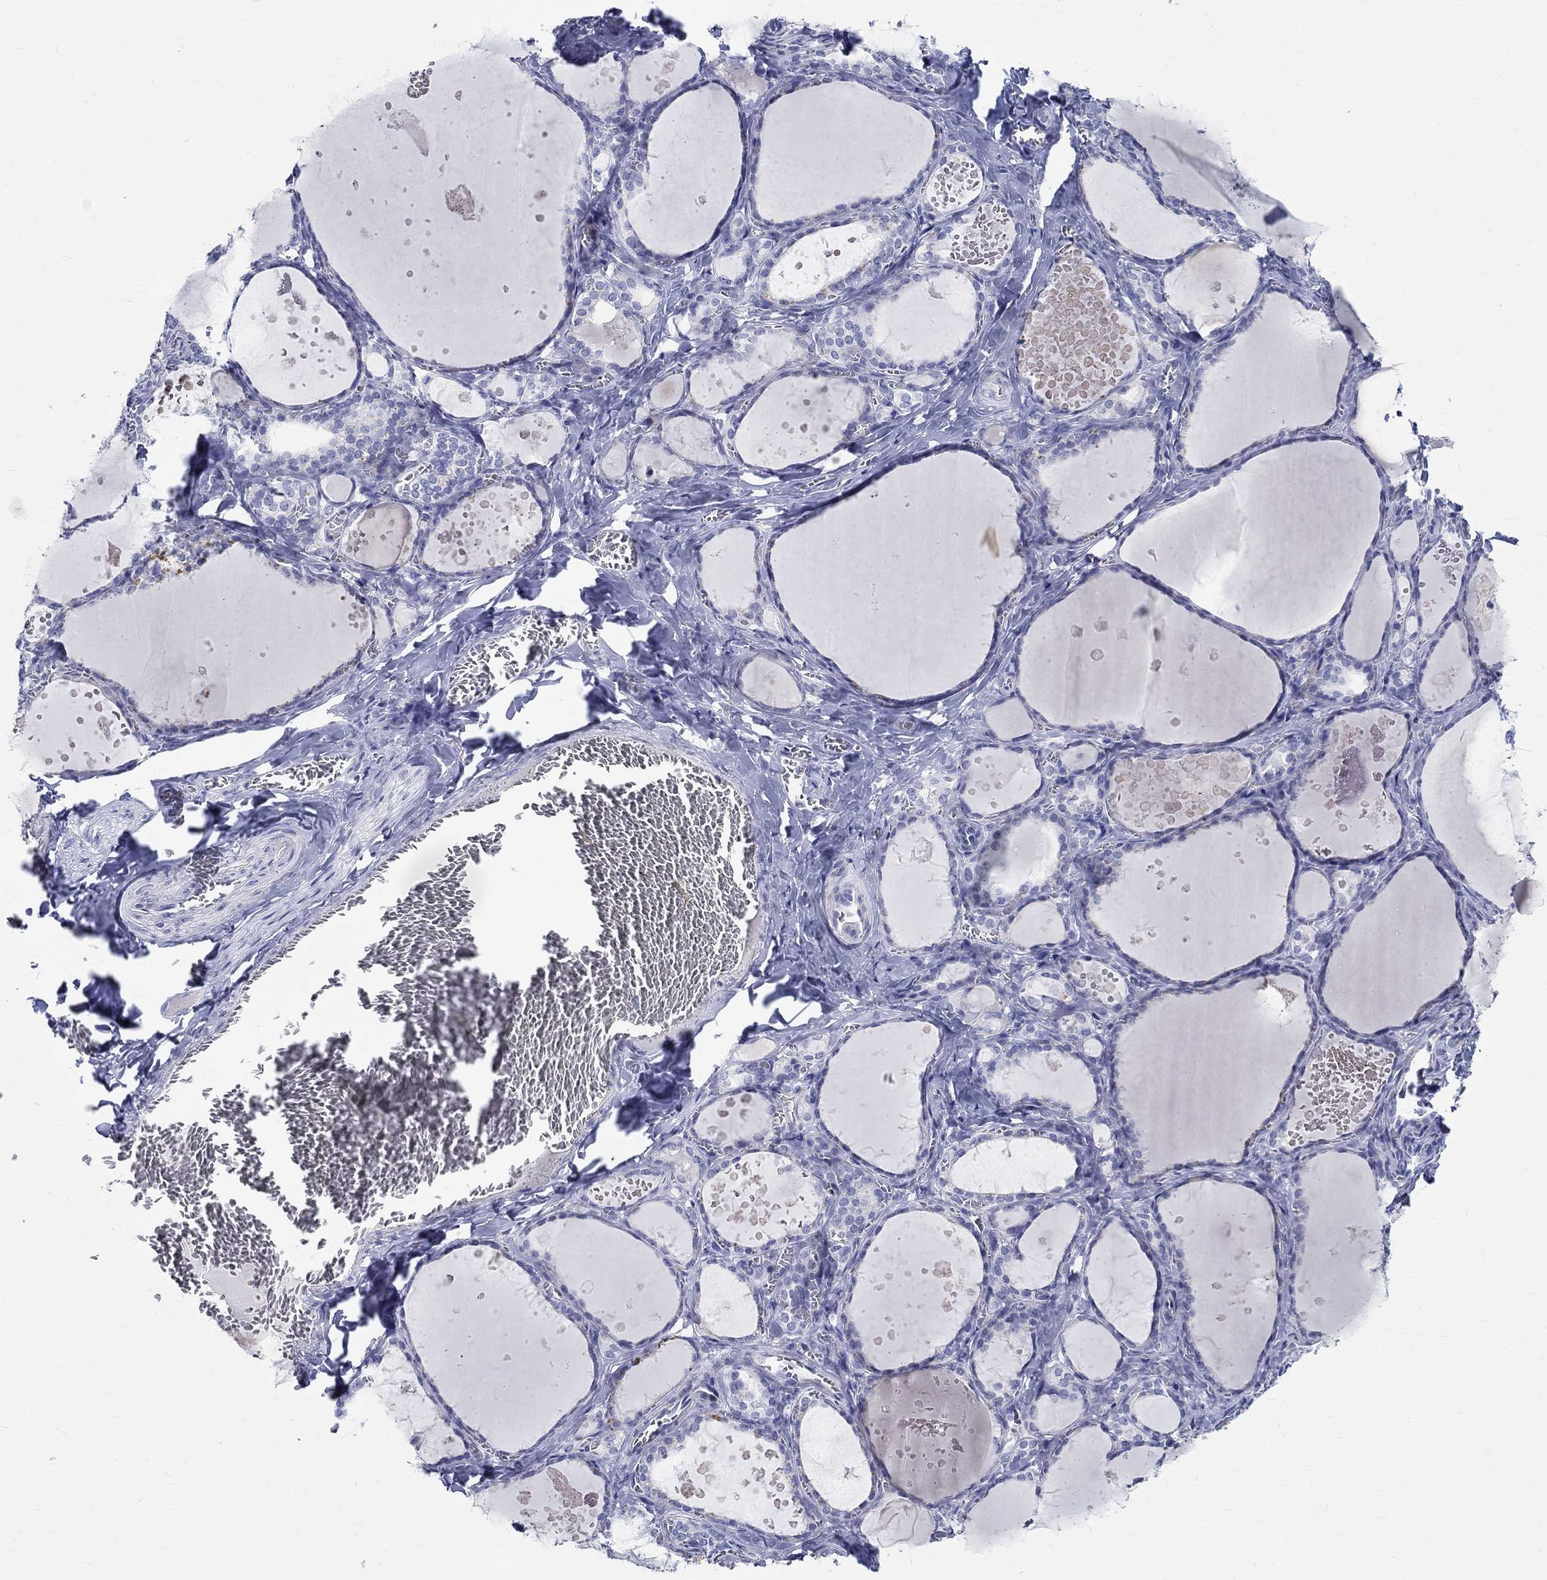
{"staining": {"intensity": "negative", "quantity": "none", "location": "none"}, "tissue": "thyroid gland", "cell_type": "Glandular cells", "image_type": "normal", "snomed": [{"axis": "morphology", "description": "Normal tissue, NOS"}, {"axis": "topography", "description": "Thyroid gland"}], "caption": "IHC of benign human thyroid gland reveals no expression in glandular cells.", "gene": "CETN1", "patient": {"sex": "female", "age": 56}}